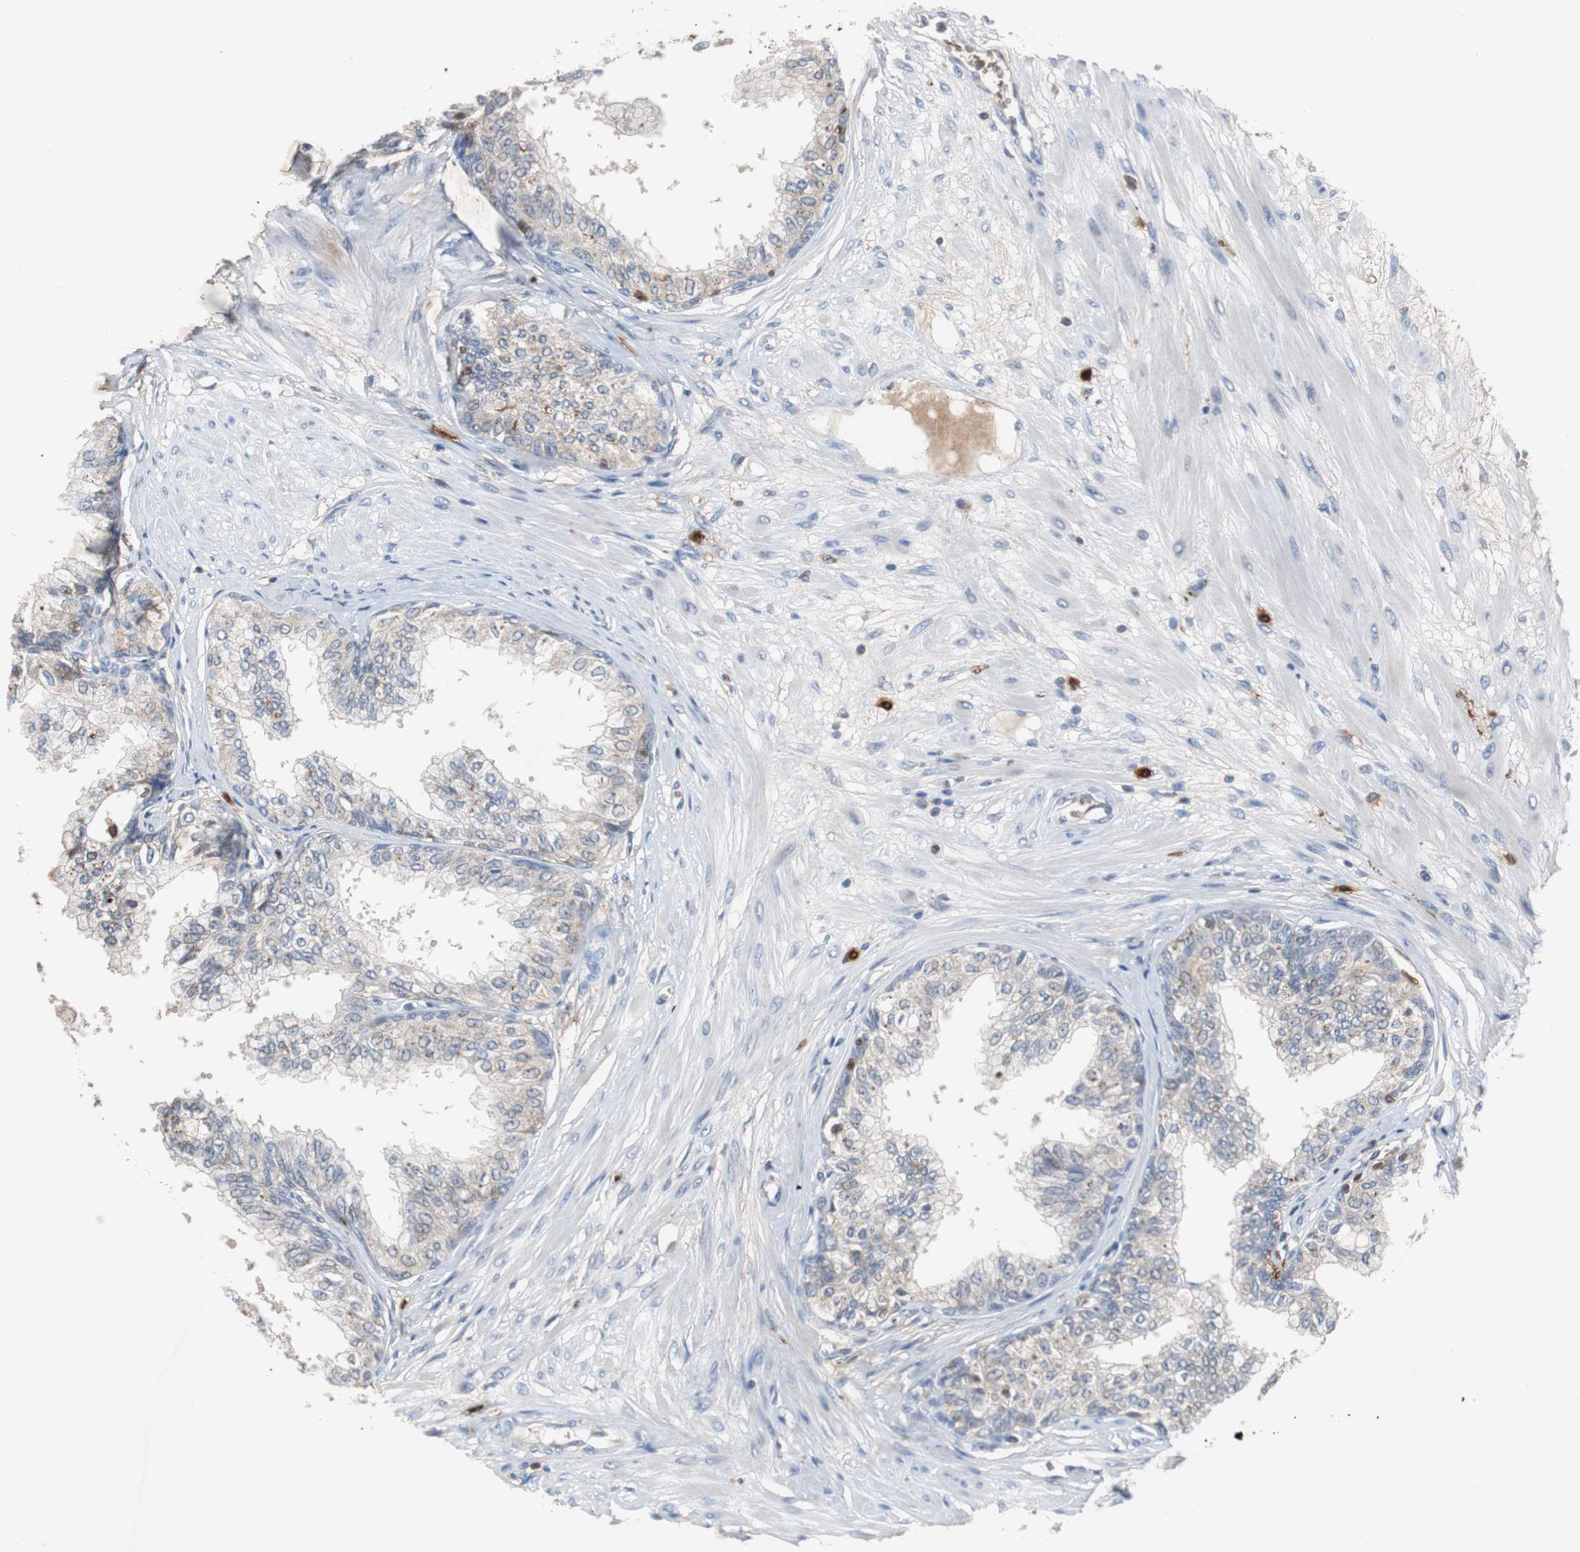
{"staining": {"intensity": "weak", "quantity": "<25%", "location": "cytoplasmic/membranous"}, "tissue": "prostate", "cell_type": "Glandular cells", "image_type": "normal", "snomed": [{"axis": "morphology", "description": "Normal tissue, NOS"}, {"axis": "topography", "description": "Prostate"}, {"axis": "topography", "description": "Seminal veicle"}], "caption": "This is an IHC histopathology image of normal prostate. There is no expression in glandular cells.", "gene": "CALB2", "patient": {"sex": "male", "age": 60}}